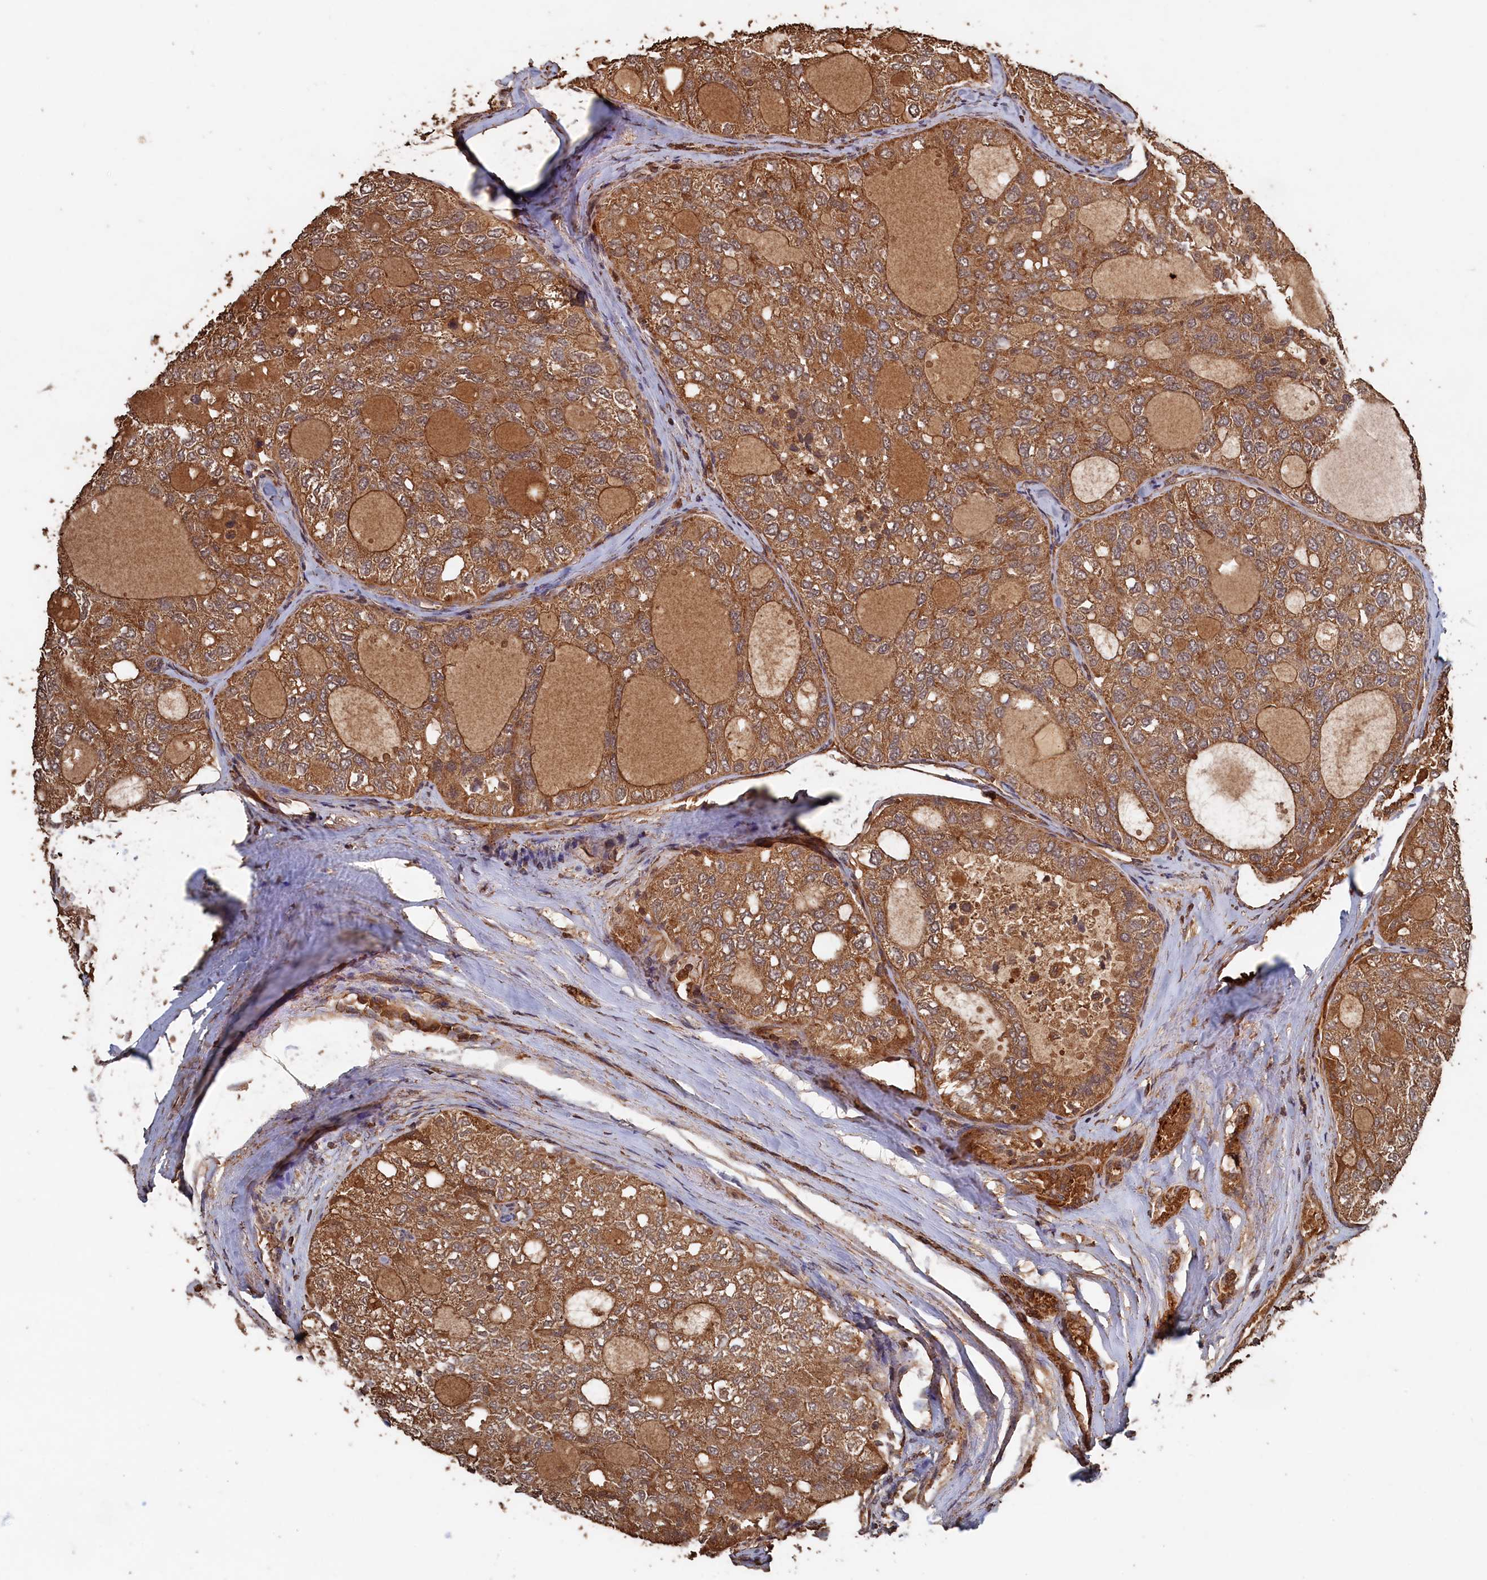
{"staining": {"intensity": "moderate", "quantity": ">75%", "location": "cytoplasmic/membranous"}, "tissue": "thyroid cancer", "cell_type": "Tumor cells", "image_type": "cancer", "snomed": [{"axis": "morphology", "description": "Follicular adenoma carcinoma, NOS"}, {"axis": "topography", "description": "Thyroid gland"}], "caption": "Immunohistochemical staining of human thyroid cancer reveals medium levels of moderate cytoplasmic/membranous protein expression in about >75% of tumor cells. Using DAB (brown) and hematoxylin (blue) stains, captured at high magnification using brightfield microscopy.", "gene": "SNX33", "patient": {"sex": "male", "age": 75}}